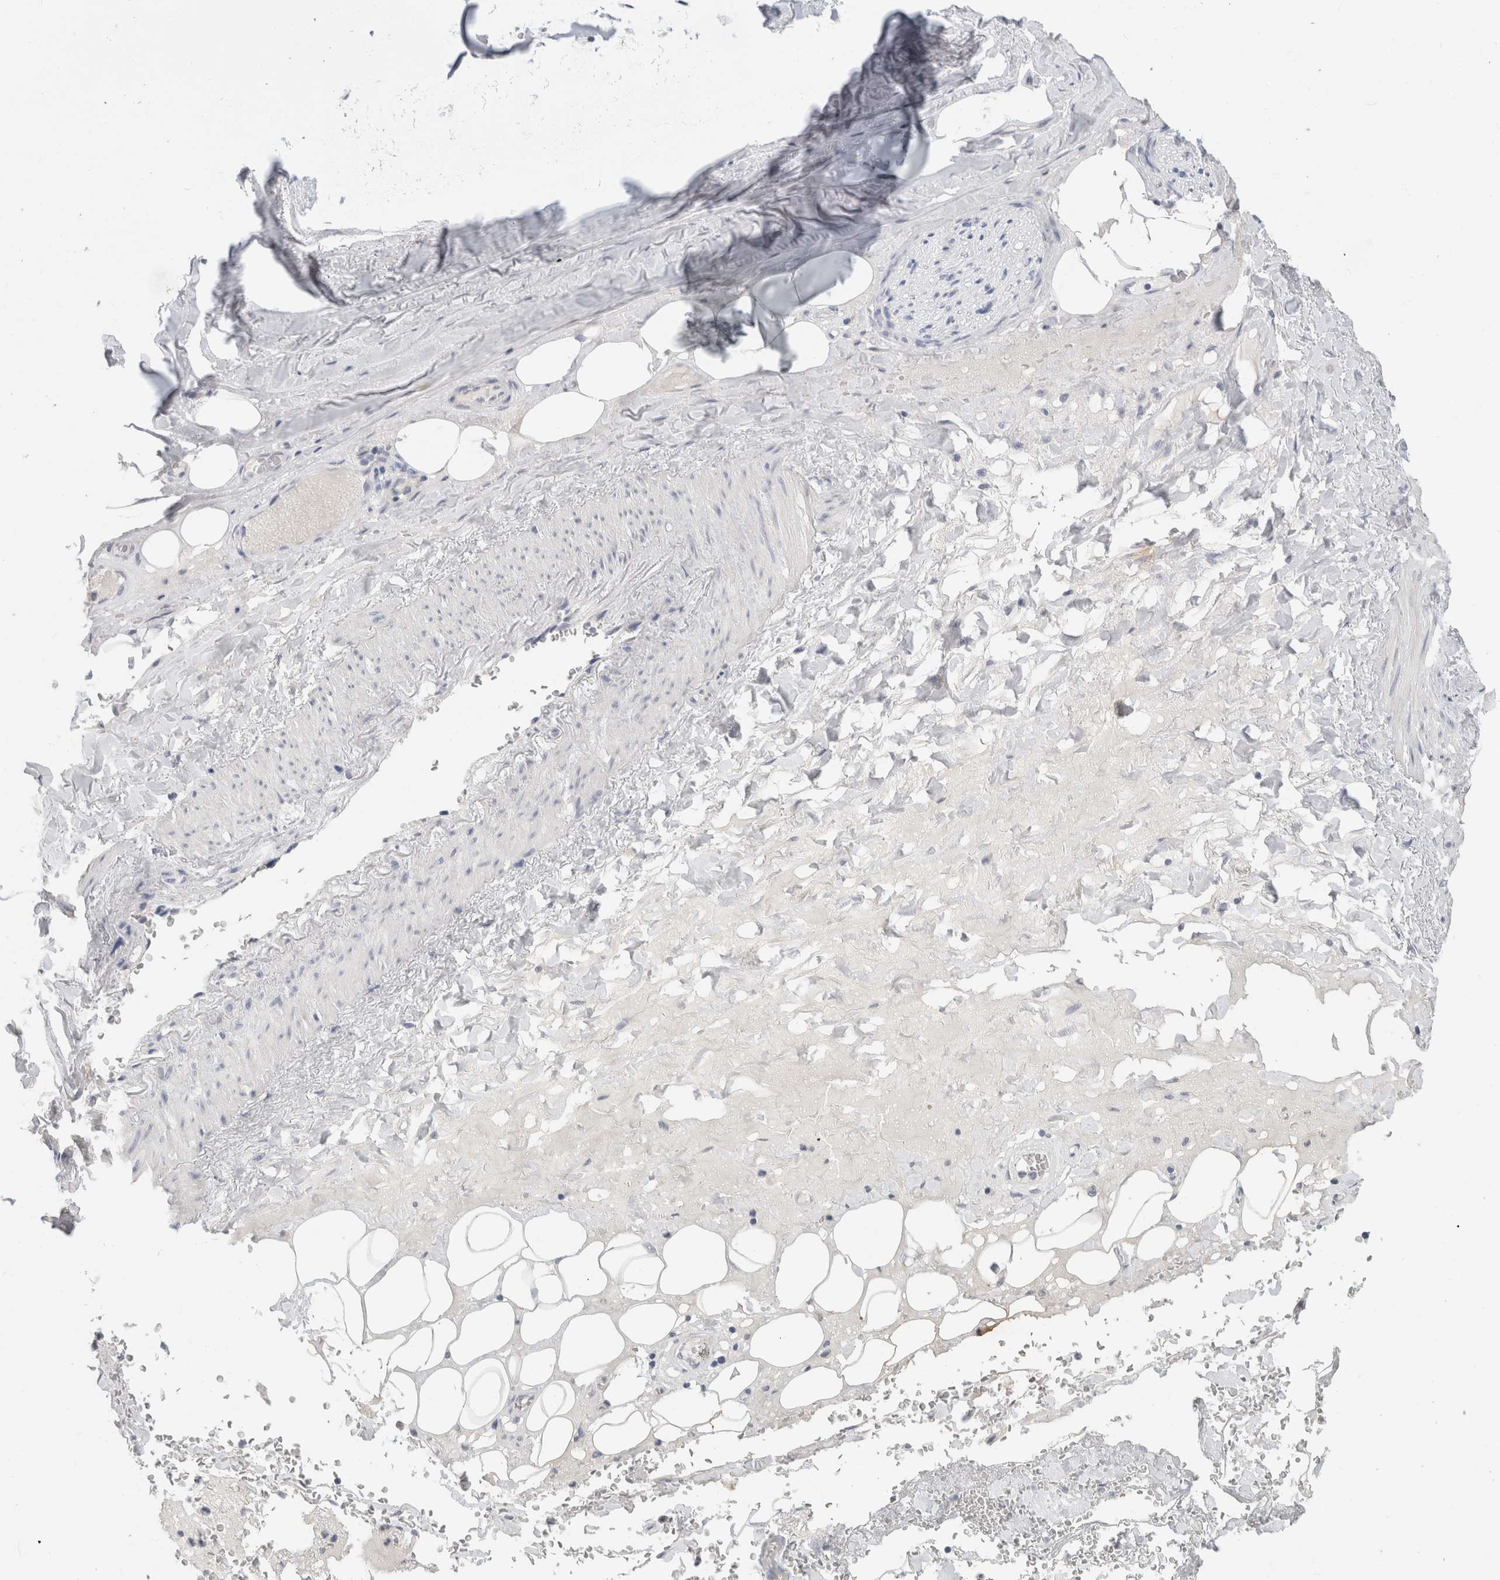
{"staining": {"intensity": "negative", "quantity": "none", "location": "none"}, "tissue": "adipose tissue", "cell_type": "Adipocytes", "image_type": "normal", "snomed": [{"axis": "morphology", "description": "Normal tissue, NOS"}, {"axis": "topography", "description": "Cartilage tissue"}], "caption": "A photomicrograph of adipose tissue stained for a protein displays no brown staining in adipocytes. Nuclei are stained in blue.", "gene": "BCAN", "patient": {"sex": "female", "age": 63}}